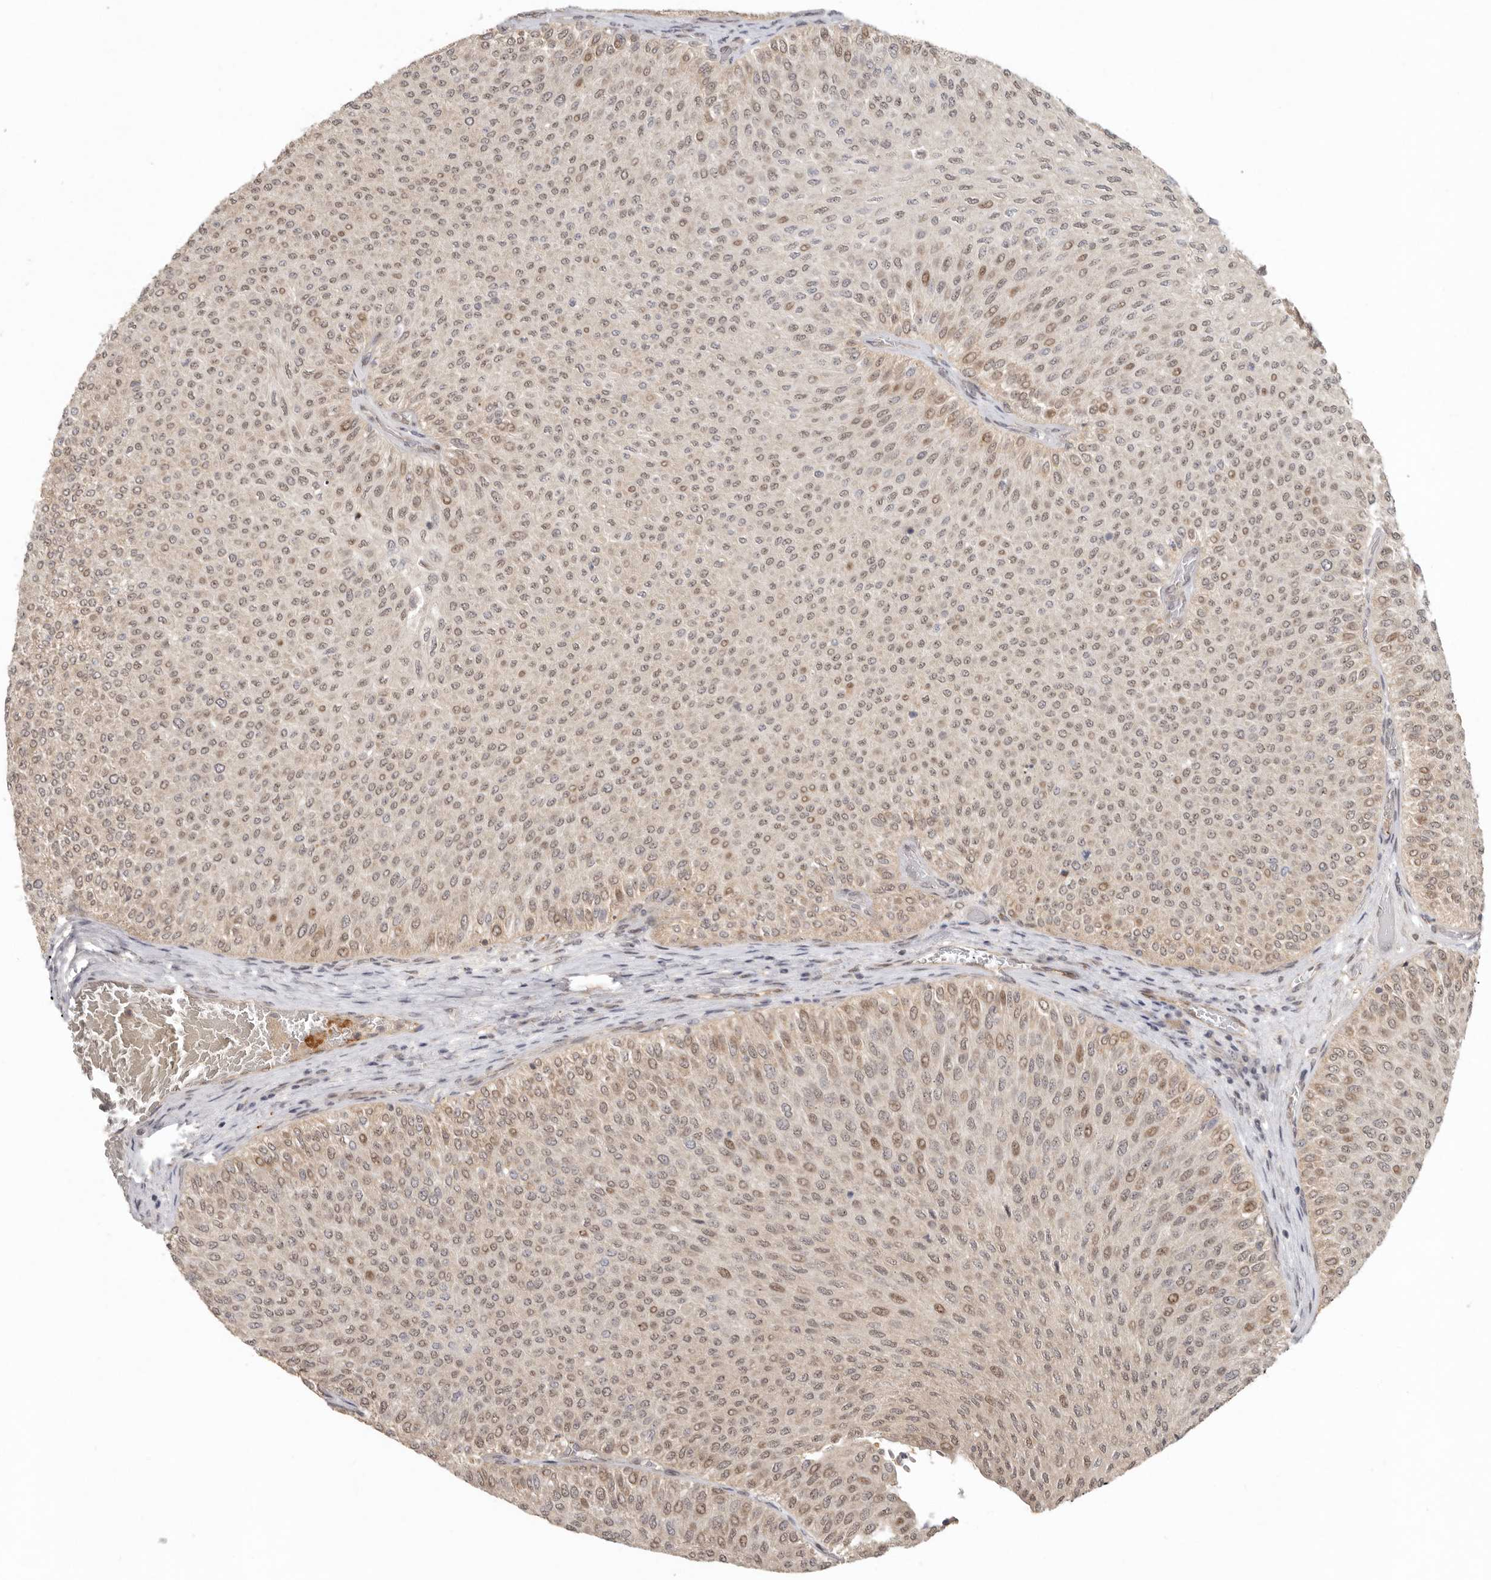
{"staining": {"intensity": "weak", "quantity": "25%-75%", "location": "nuclear"}, "tissue": "urothelial cancer", "cell_type": "Tumor cells", "image_type": "cancer", "snomed": [{"axis": "morphology", "description": "Urothelial carcinoma, Low grade"}, {"axis": "topography", "description": "Urinary bladder"}], "caption": "This histopathology image displays immunohistochemistry (IHC) staining of human urothelial cancer, with low weak nuclear expression in approximately 25%-75% of tumor cells.", "gene": "LRRC75A", "patient": {"sex": "male", "age": 78}}